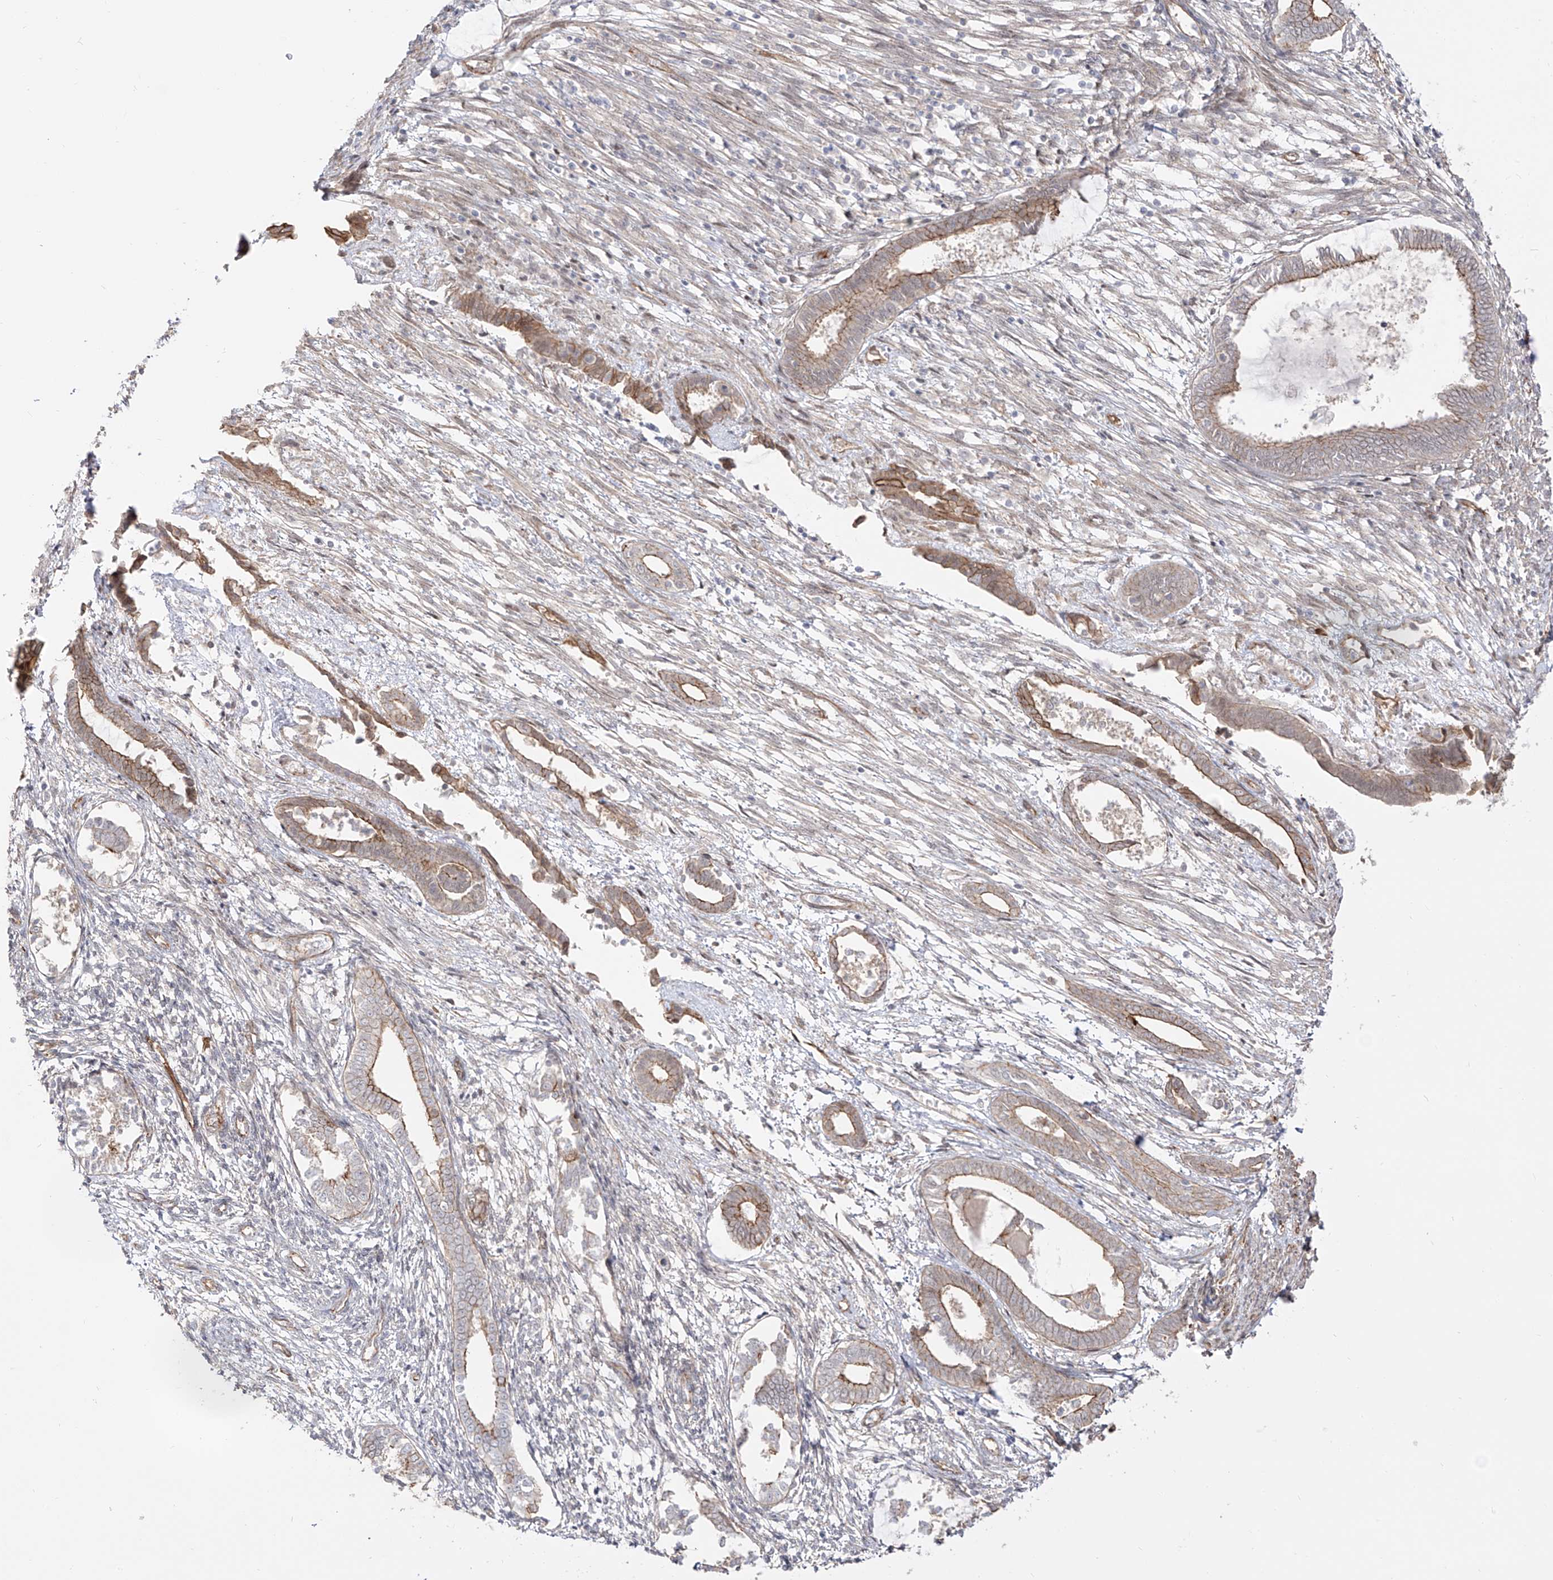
{"staining": {"intensity": "negative", "quantity": "none", "location": "none"}, "tissue": "endometrium", "cell_type": "Cells in endometrial stroma", "image_type": "normal", "snomed": [{"axis": "morphology", "description": "Normal tissue, NOS"}, {"axis": "topography", "description": "Endometrium"}], "caption": "A high-resolution image shows immunohistochemistry (IHC) staining of normal endometrium, which exhibits no significant expression in cells in endometrial stroma.", "gene": "ZNF180", "patient": {"sex": "female", "age": 56}}